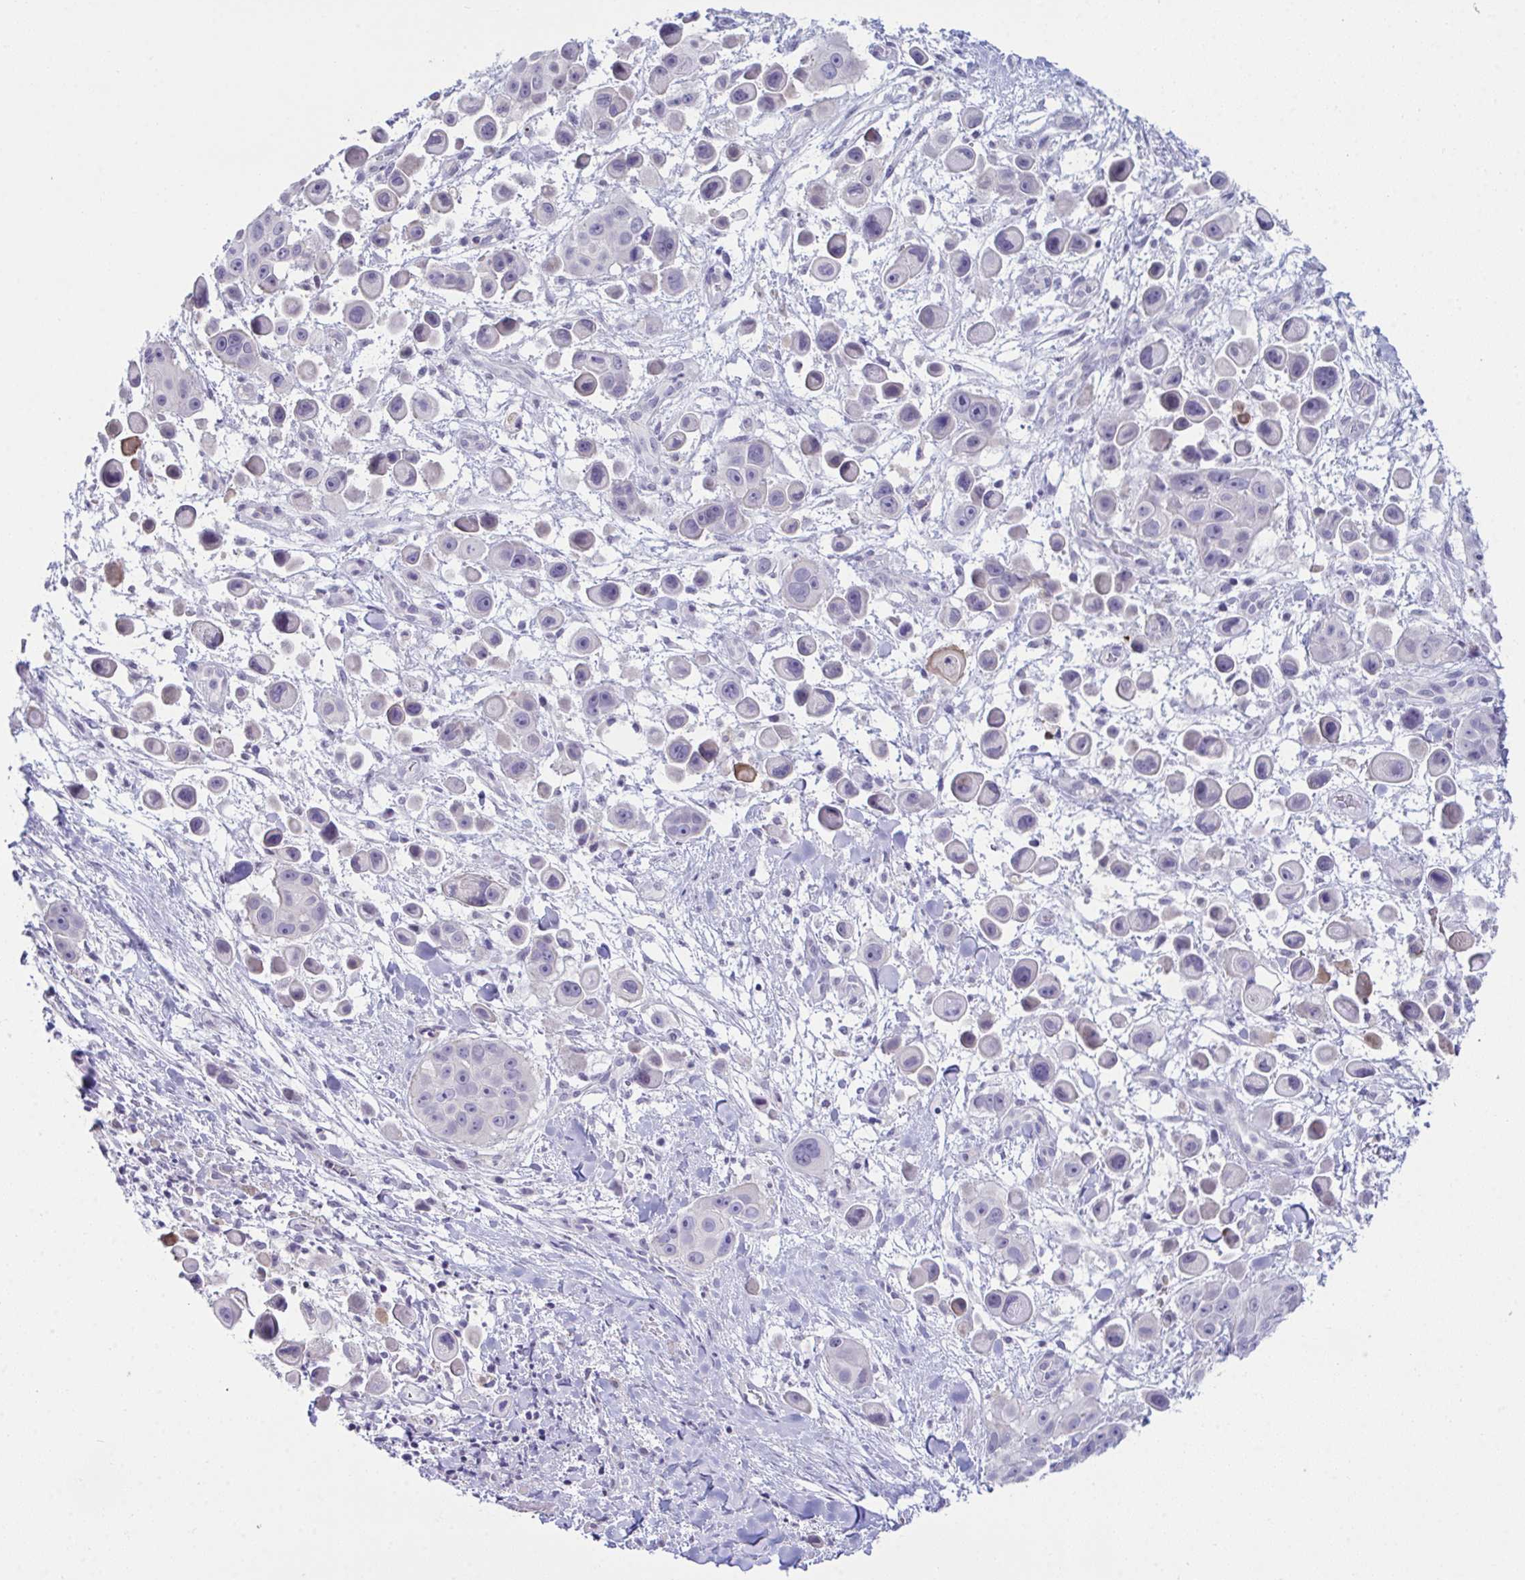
{"staining": {"intensity": "negative", "quantity": "none", "location": "none"}, "tissue": "skin cancer", "cell_type": "Tumor cells", "image_type": "cancer", "snomed": [{"axis": "morphology", "description": "Squamous cell carcinoma, NOS"}, {"axis": "topography", "description": "Skin"}], "caption": "Tumor cells are negative for brown protein staining in skin squamous cell carcinoma.", "gene": "ATP6V0D2", "patient": {"sex": "male", "age": 67}}